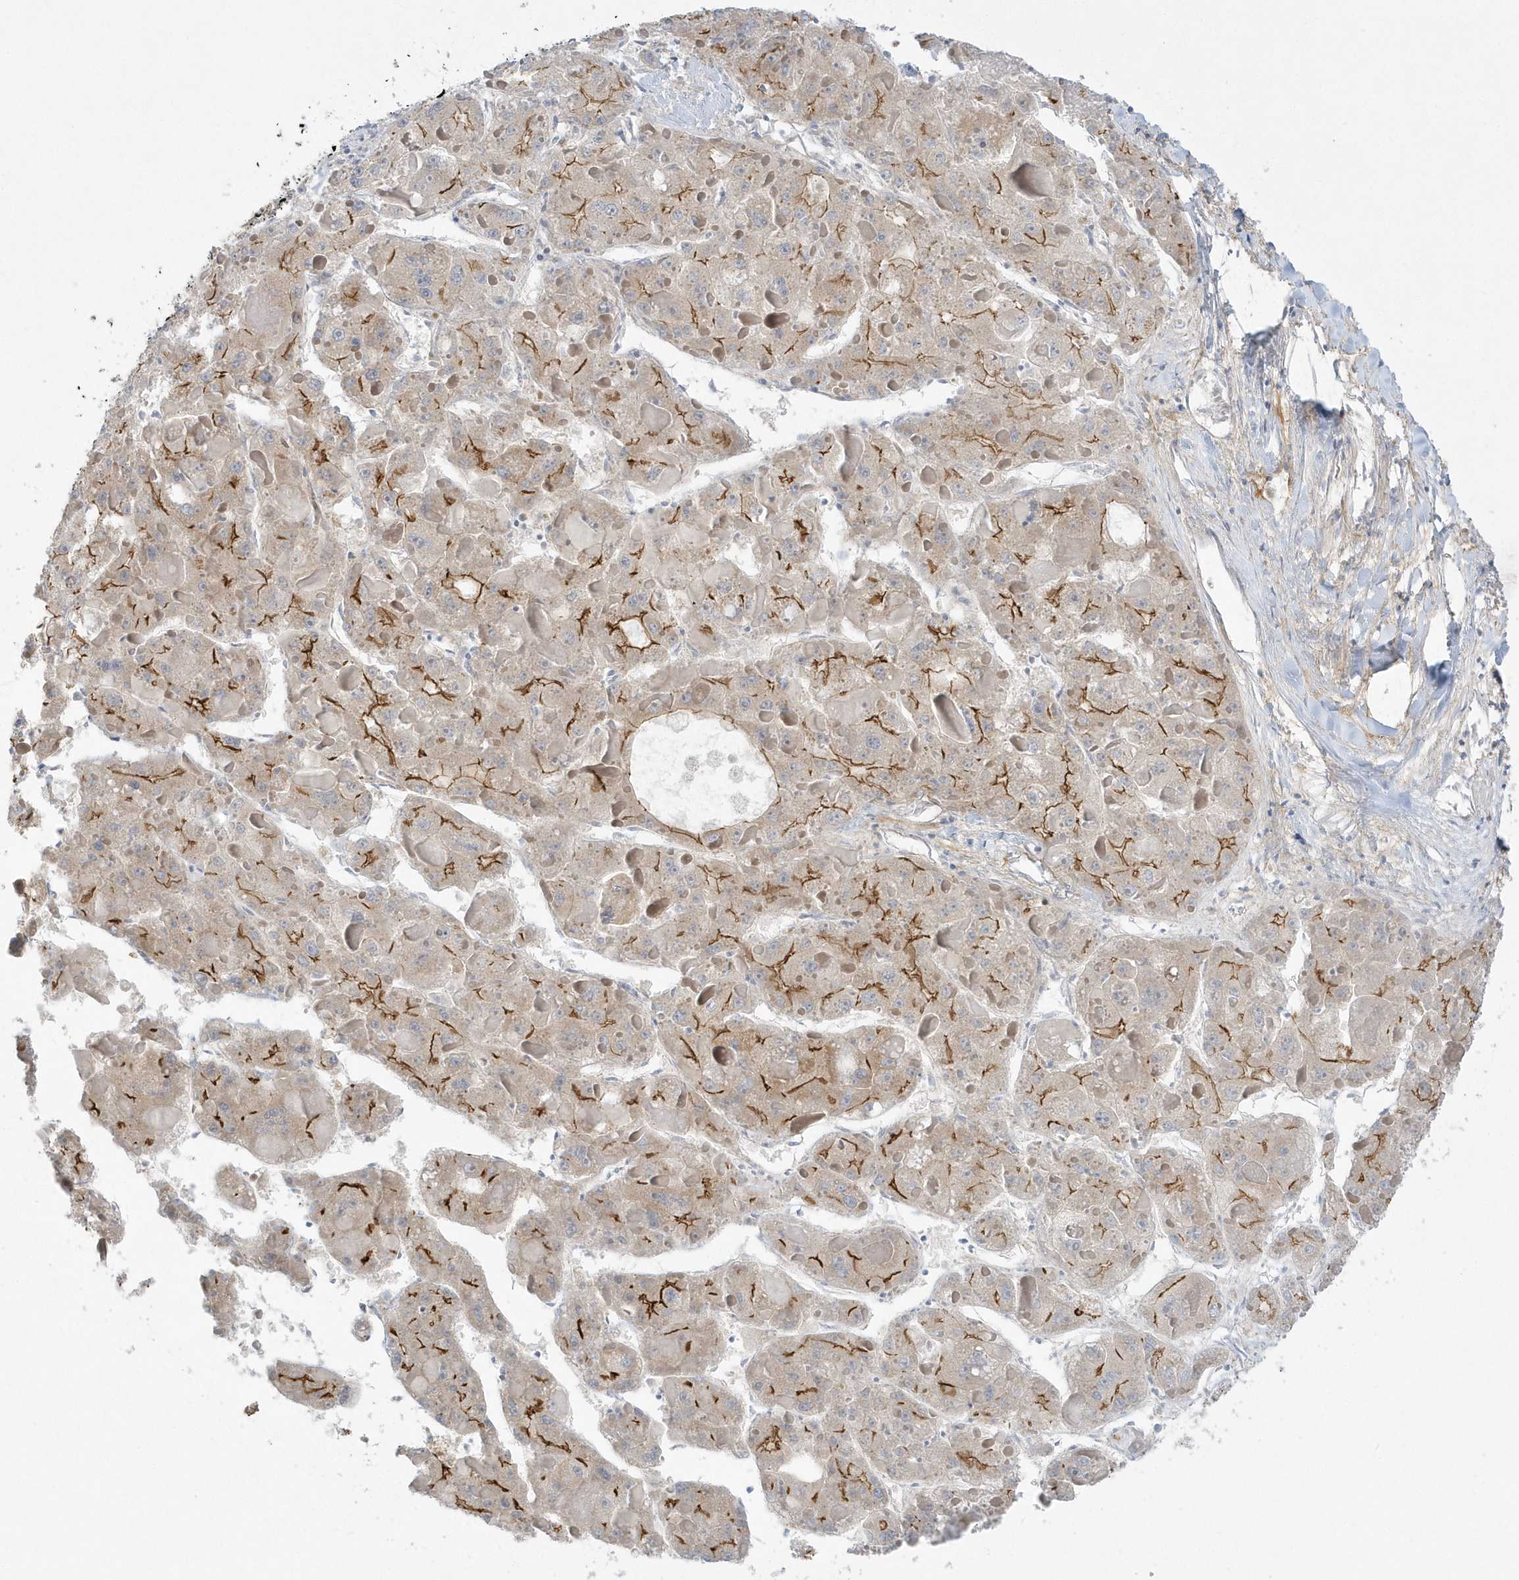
{"staining": {"intensity": "strong", "quantity": "25%-75%", "location": "cytoplasmic/membranous"}, "tissue": "liver cancer", "cell_type": "Tumor cells", "image_type": "cancer", "snomed": [{"axis": "morphology", "description": "Carcinoma, Hepatocellular, NOS"}, {"axis": "topography", "description": "Liver"}], "caption": "Tumor cells show high levels of strong cytoplasmic/membranous expression in approximately 25%-75% of cells in hepatocellular carcinoma (liver).", "gene": "DNAJC18", "patient": {"sex": "female", "age": 73}}